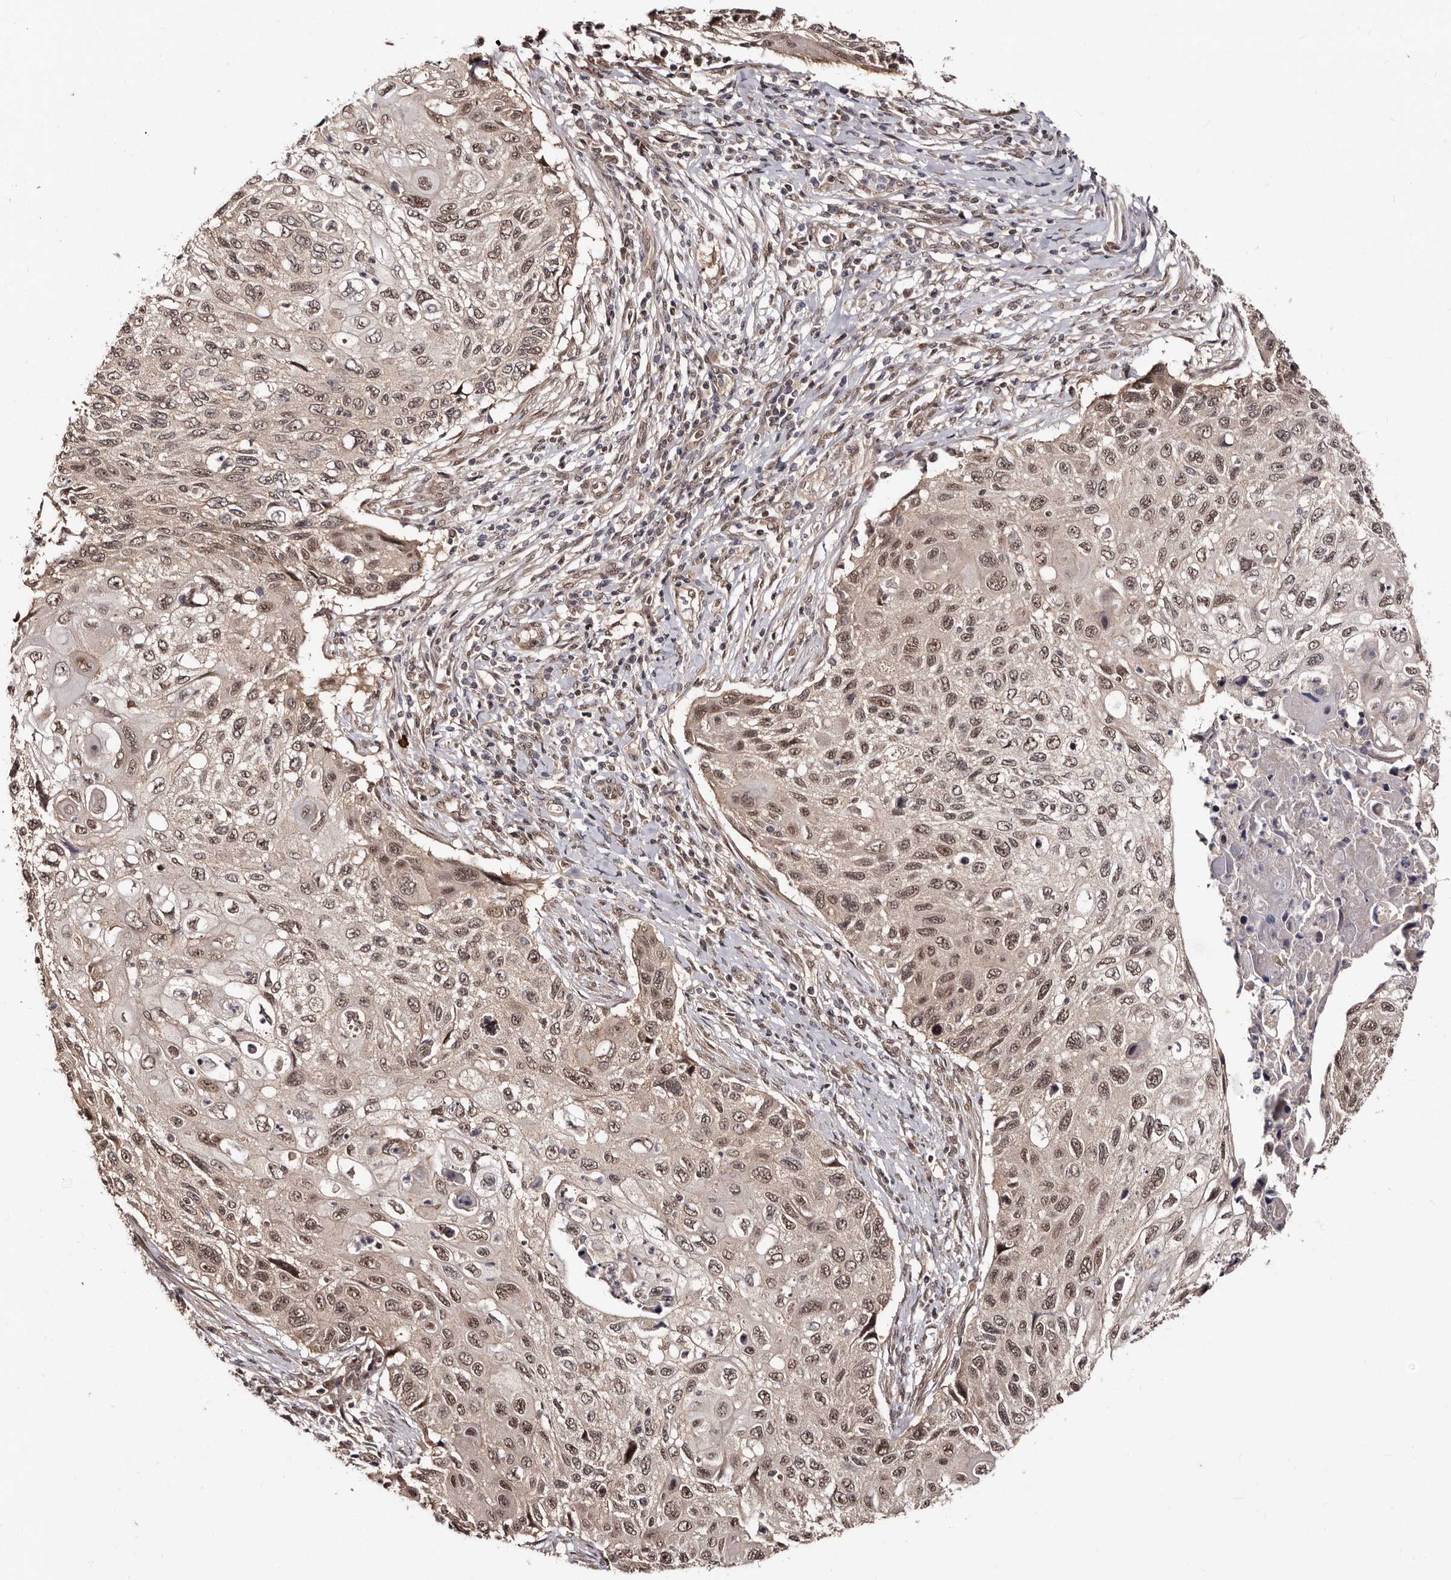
{"staining": {"intensity": "moderate", "quantity": ">75%", "location": "nuclear"}, "tissue": "cervical cancer", "cell_type": "Tumor cells", "image_type": "cancer", "snomed": [{"axis": "morphology", "description": "Squamous cell carcinoma, NOS"}, {"axis": "topography", "description": "Cervix"}], "caption": "Moderate nuclear expression for a protein is seen in about >75% of tumor cells of cervical squamous cell carcinoma using immunohistochemistry.", "gene": "TBC1D22B", "patient": {"sex": "female", "age": 70}}